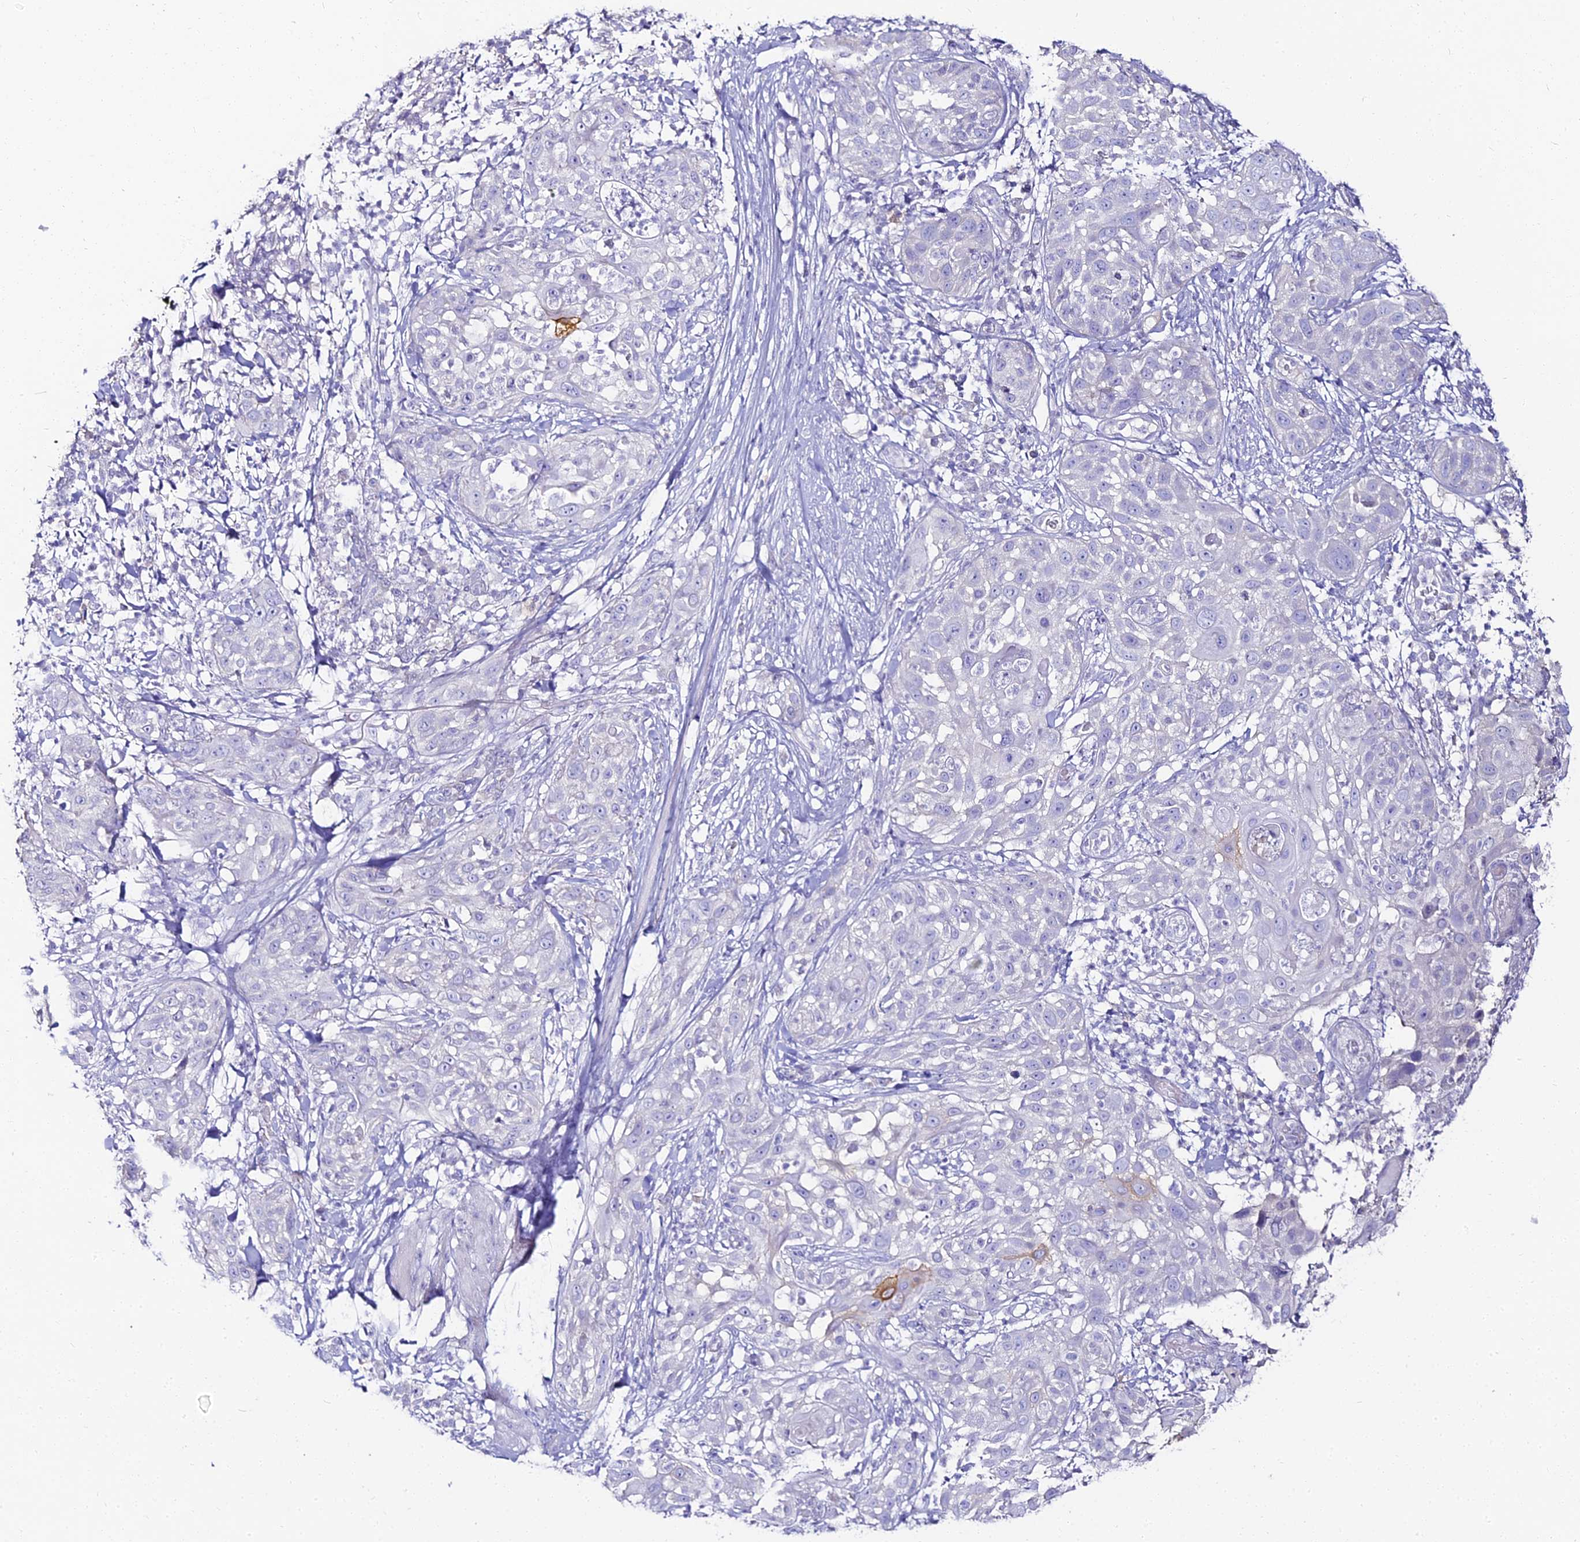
{"staining": {"intensity": "negative", "quantity": "none", "location": "none"}, "tissue": "skin cancer", "cell_type": "Tumor cells", "image_type": "cancer", "snomed": [{"axis": "morphology", "description": "Squamous cell carcinoma, NOS"}, {"axis": "topography", "description": "Skin"}], "caption": "Protein analysis of skin squamous cell carcinoma displays no significant expression in tumor cells.", "gene": "ALPG", "patient": {"sex": "female", "age": 44}}